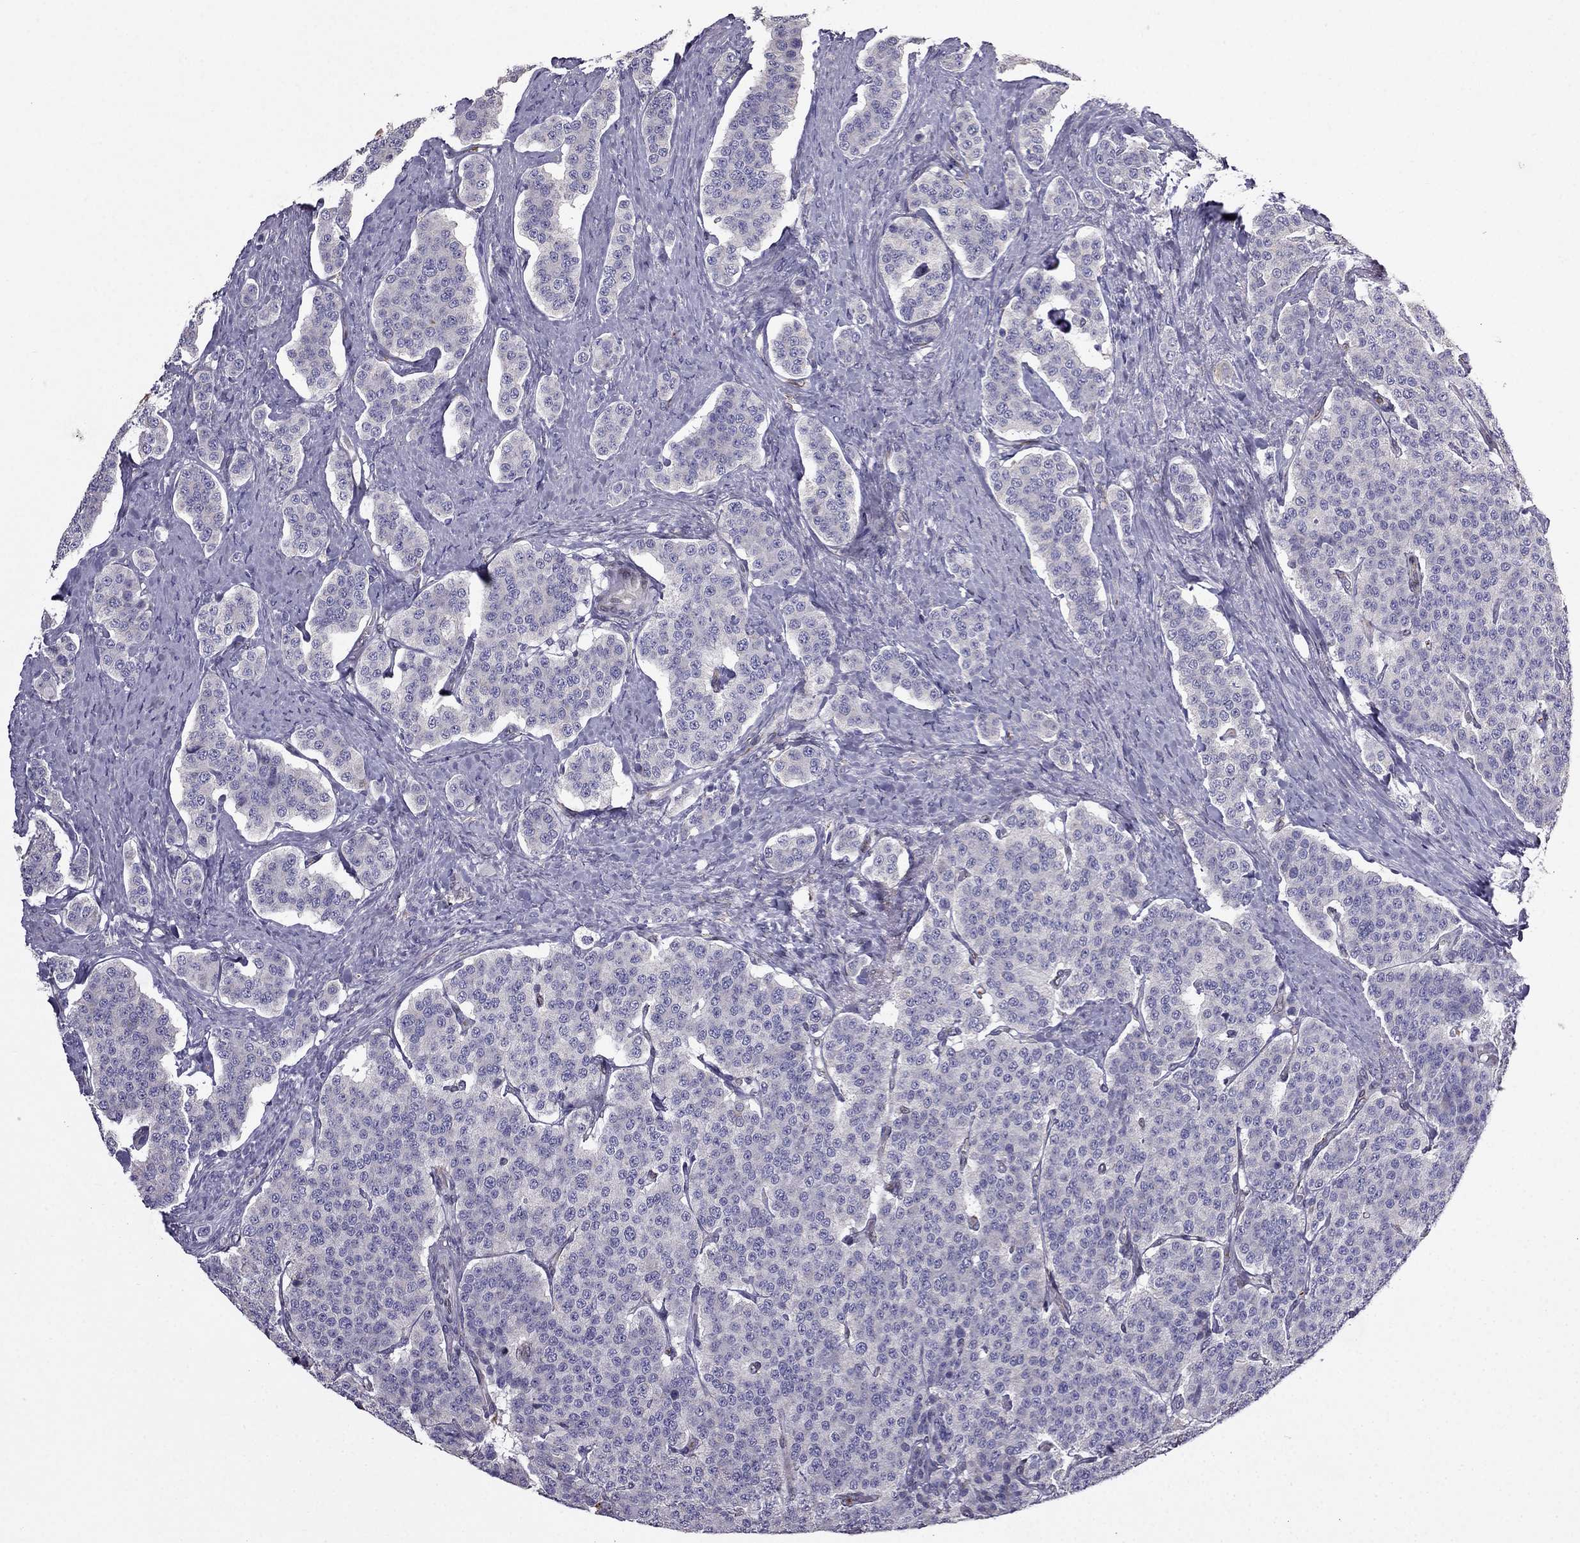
{"staining": {"intensity": "negative", "quantity": "none", "location": "none"}, "tissue": "carcinoid", "cell_type": "Tumor cells", "image_type": "cancer", "snomed": [{"axis": "morphology", "description": "Carcinoid, malignant, NOS"}, {"axis": "topography", "description": "Small intestine"}], "caption": "This is a photomicrograph of immunohistochemistry staining of malignant carcinoid, which shows no expression in tumor cells.", "gene": "IKBIP", "patient": {"sex": "female", "age": 58}}